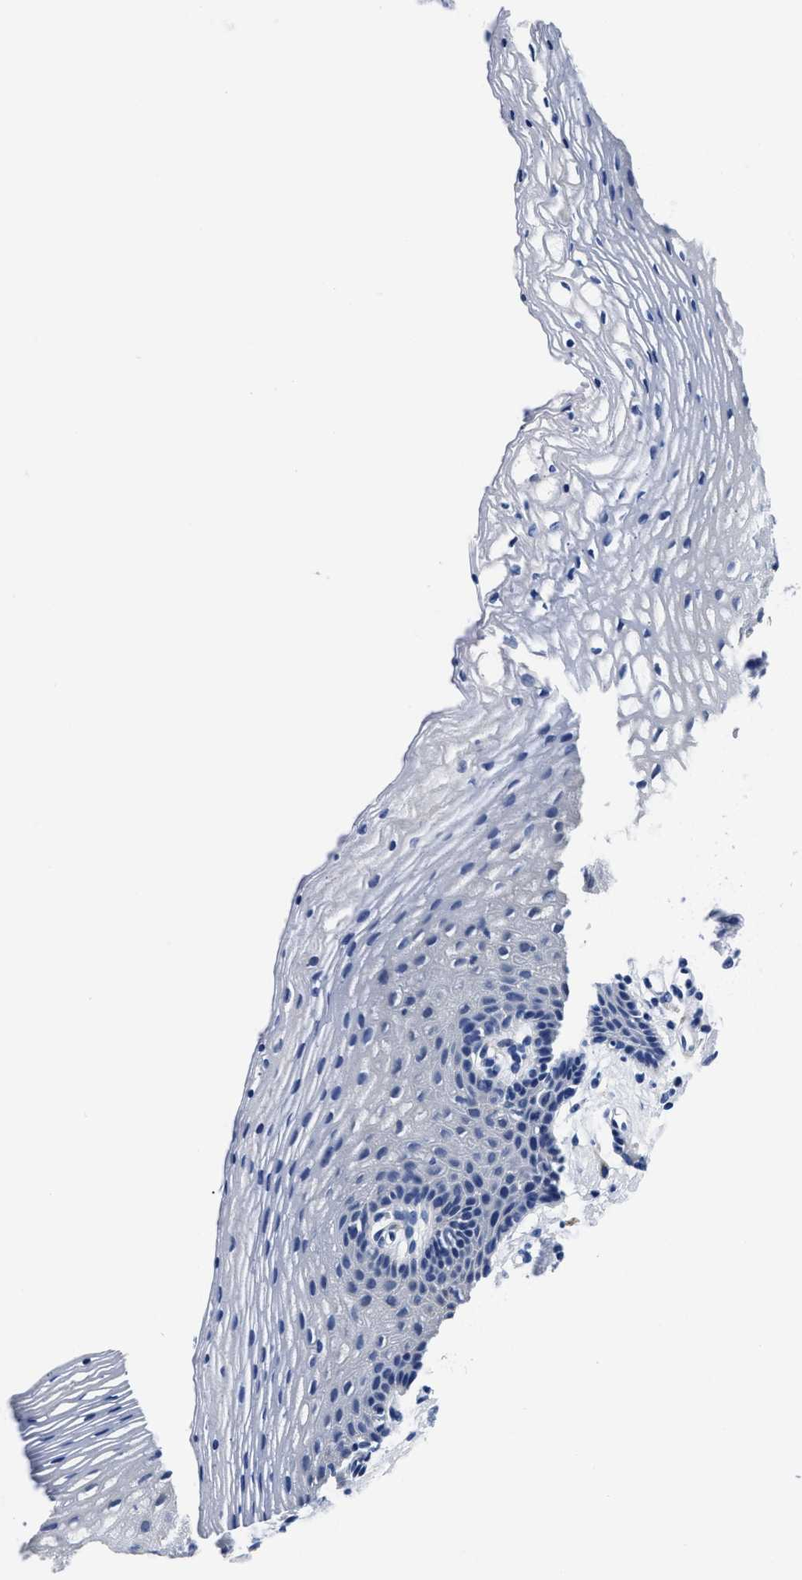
{"staining": {"intensity": "negative", "quantity": "none", "location": "none"}, "tissue": "vagina", "cell_type": "Squamous epithelial cells", "image_type": "normal", "snomed": [{"axis": "morphology", "description": "Normal tissue, NOS"}, {"axis": "topography", "description": "Vagina"}], "caption": "The histopathology image demonstrates no staining of squamous epithelial cells in unremarkable vagina. The staining was performed using DAB to visualize the protein expression in brown, while the nuclei were stained in blue with hematoxylin (Magnification: 20x).", "gene": "SLC35F1", "patient": {"sex": "female", "age": 32}}